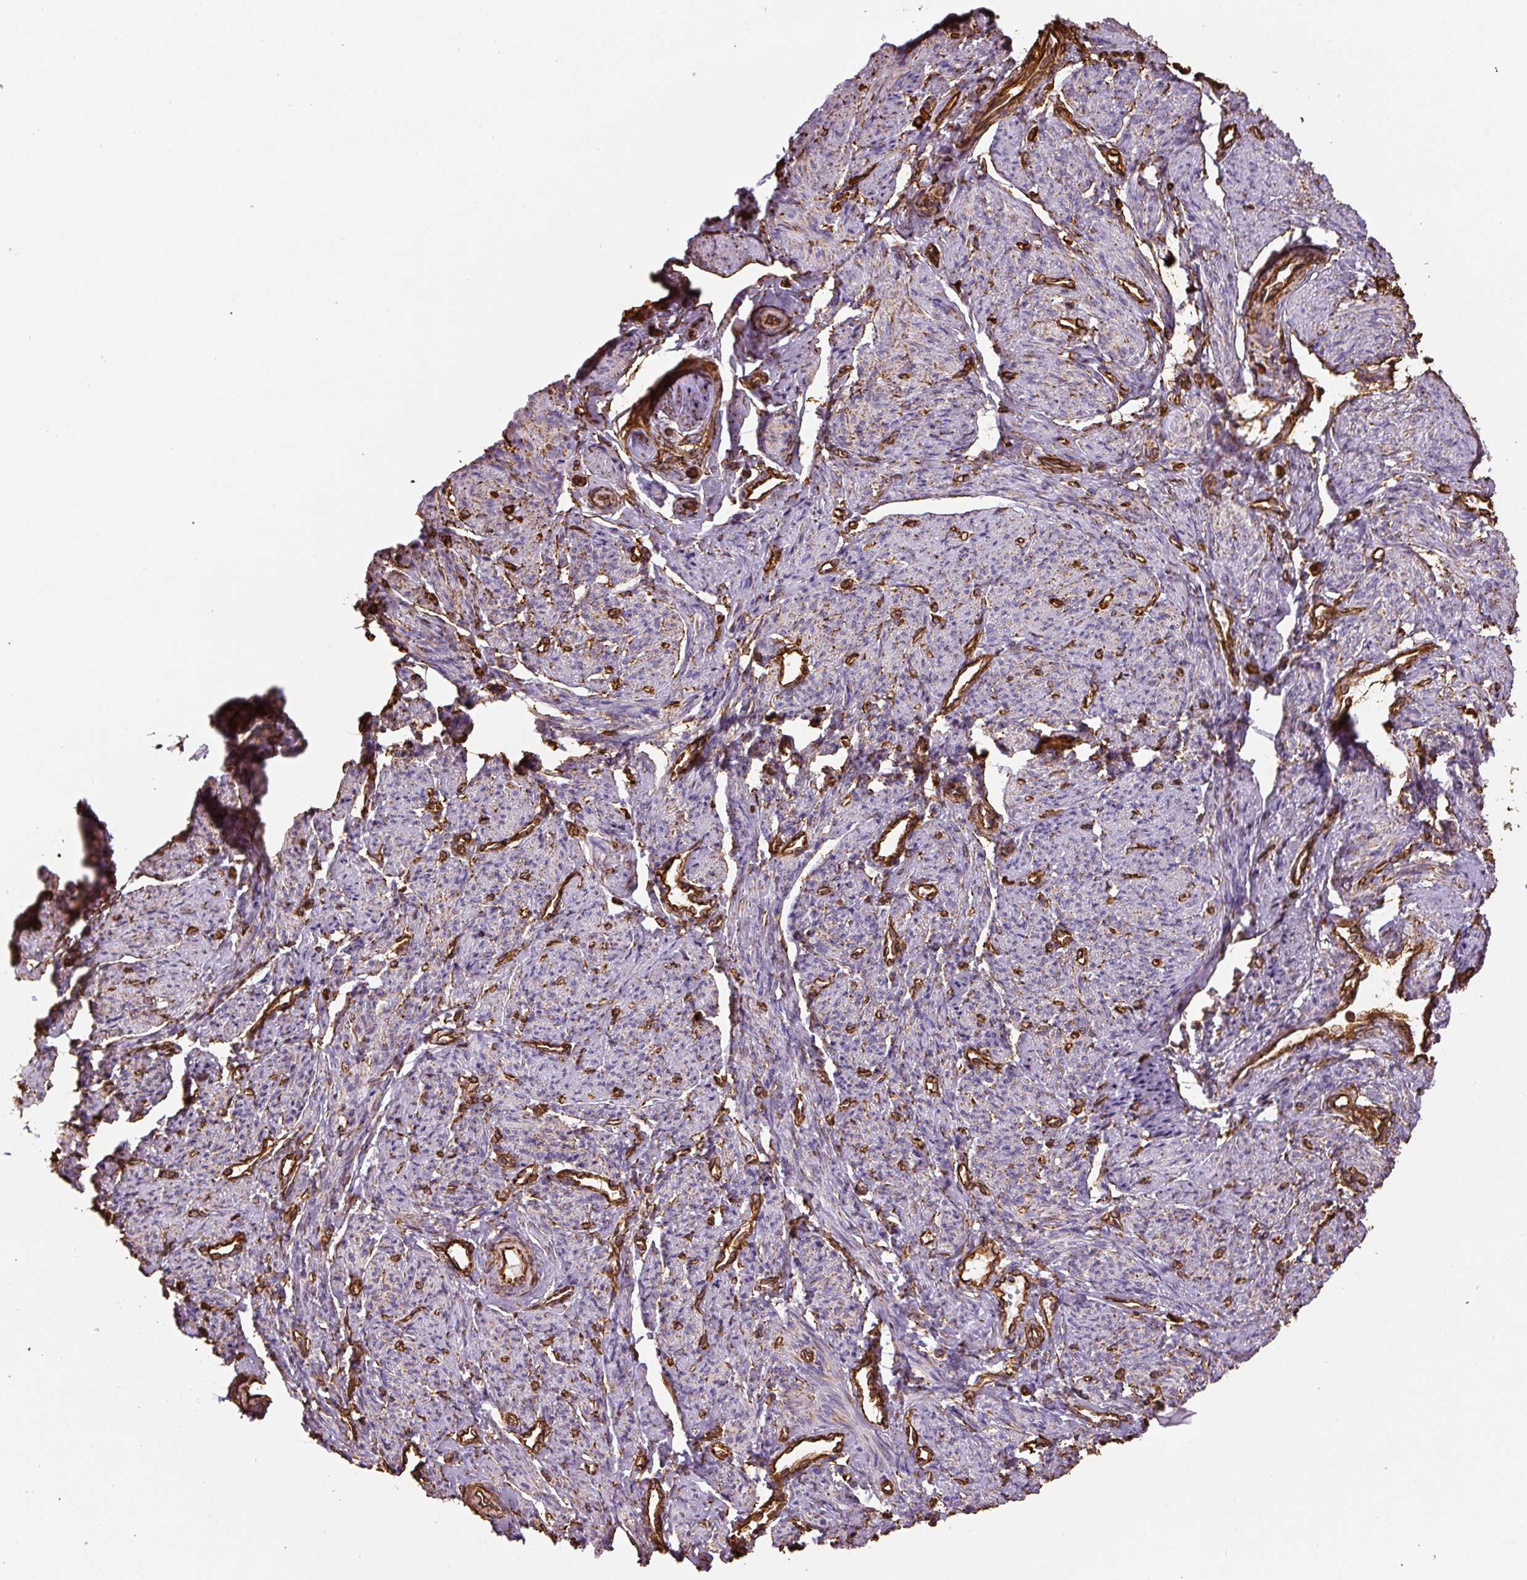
{"staining": {"intensity": "moderate", "quantity": "<25%", "location": "cytoplasmic/membranous"}, "tissue": "smooth muscle", "cell_type": "Smooth muscle cells", "image_type": "normal", "snomed": [{"axis": "morphology", "description": "Normal tissue, NOS"}, {"axis": "topography", "description": "Smooth muscle"}], "caption": "Immunohistochemical staining of normal smooth muscle shows moderate cytoplasmic/membranous protein staining in about <25% of smooth muscle cells.", "gene": "VIM", "patient": {"sex": "female", "age": 65}}